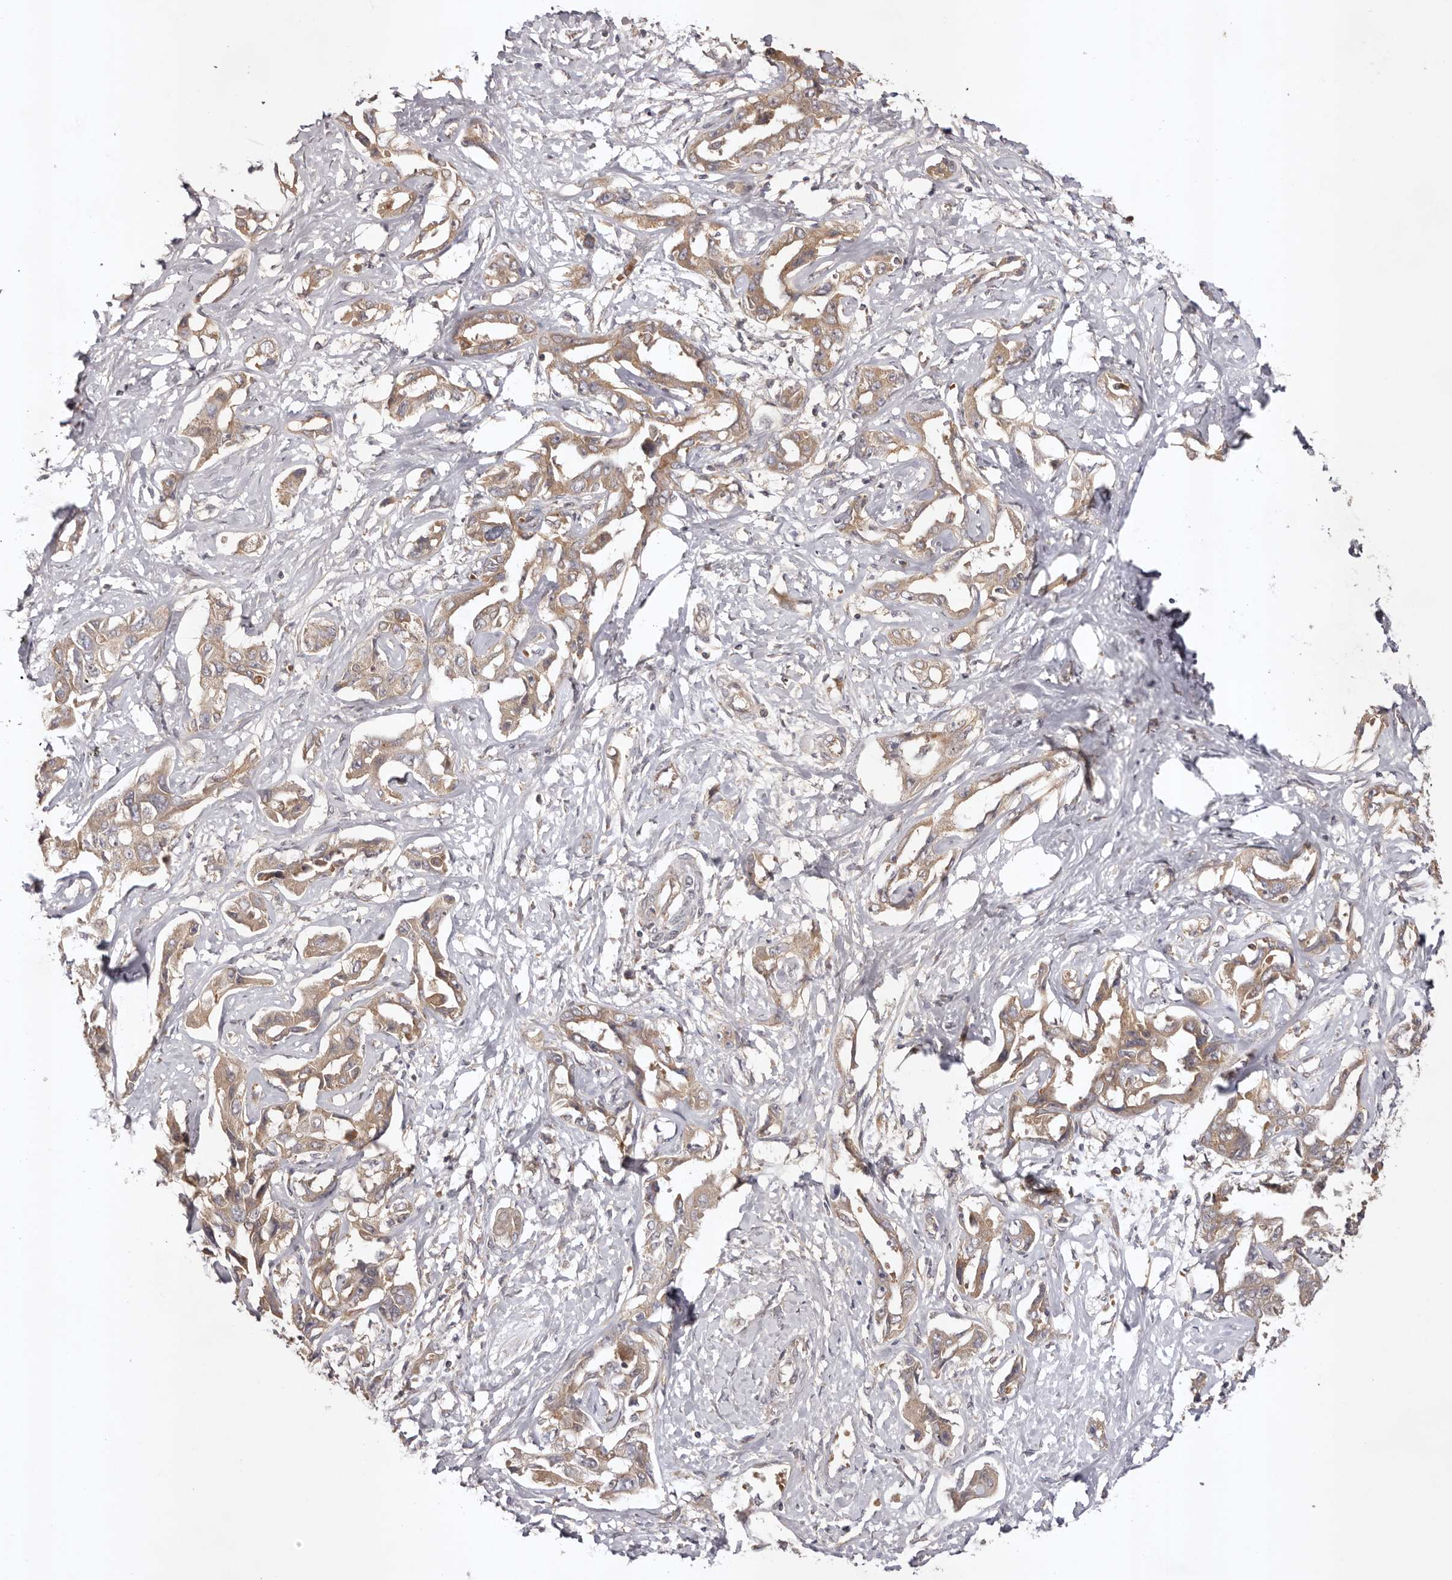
{"staining": {"intensity": "weak", "quantity": ">75%", "location": "cytoplasmic/membranous"}, "tissue": "liver cancer", "cell_type": "Tumor cells", "image_type": "cancer", "snomed": [{"axis": "morphology", "description": "Cholangiocarcinoma"}, {"axis": "topography", "description": "Liver"}], "caption": "This image displays immunohistochemistry (IHC) staining of human cholangiocarcinoma (liver), with low weak cytoplasmic/membranous positivity in approximately >75% of tumor cells.", "gene": "UBR2", "patient": {"sex": "male", "age": 59}}